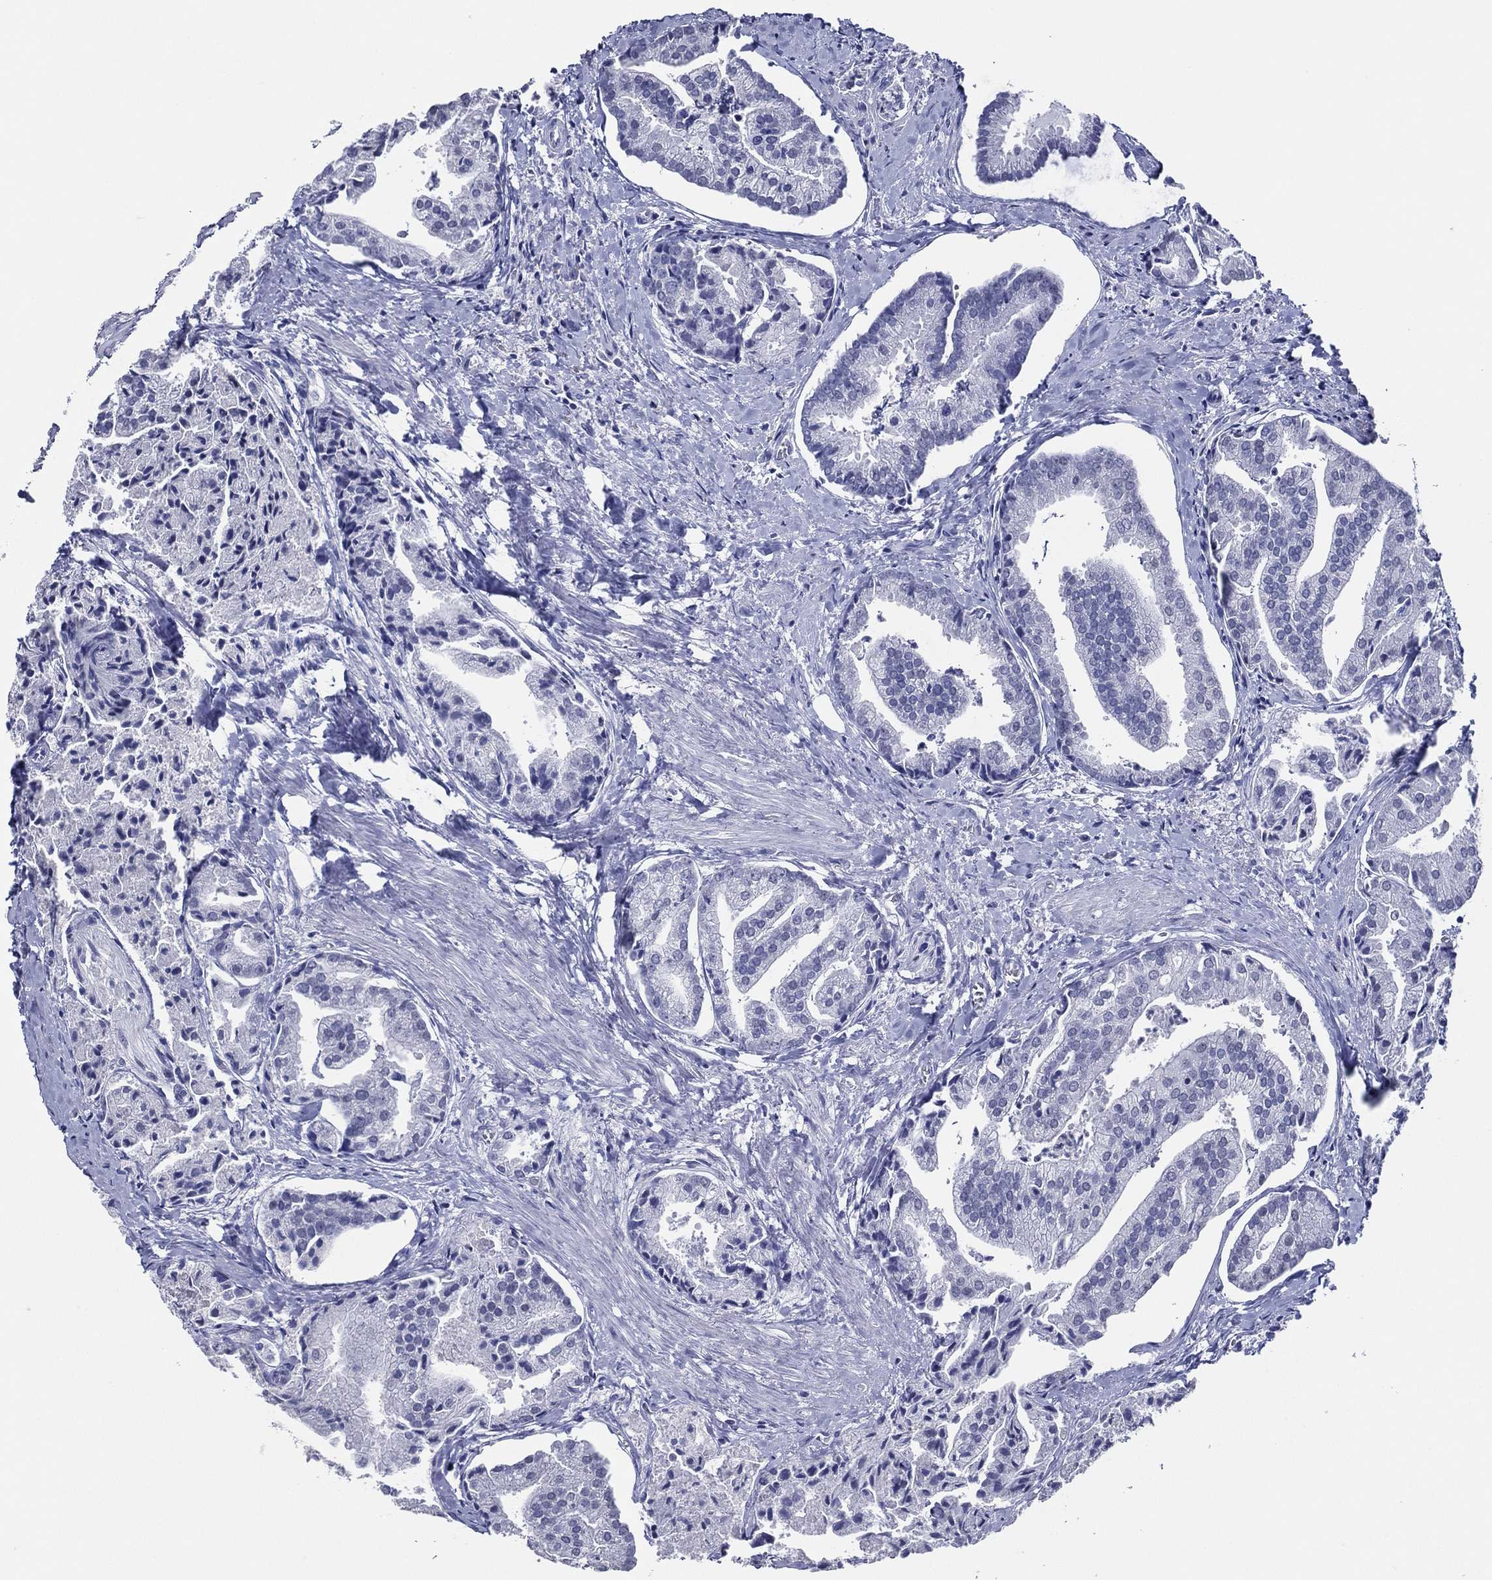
{"staining": {"intensity": "negative", "quantity": "none", "location": "none"}, "tissue": "prostate cancer", "cell_type": "Tumor cells", "image_type": "cancer", "snomed": [{"axis": "morphology", "description": "Adenocarcinoma, NOS"}, {"axis": "topography", "description": "Prostate and seminal vesicle, NOS"}, {"axis": "topography", "description": "Prostate"}], "caption": "Adenocarcinoma (prostate) was stained to show a protein in brown. There is no significant positivity in tumor cells.", "gene": "TFAP2A", "patient": {"sex": "male", "age": 44}}